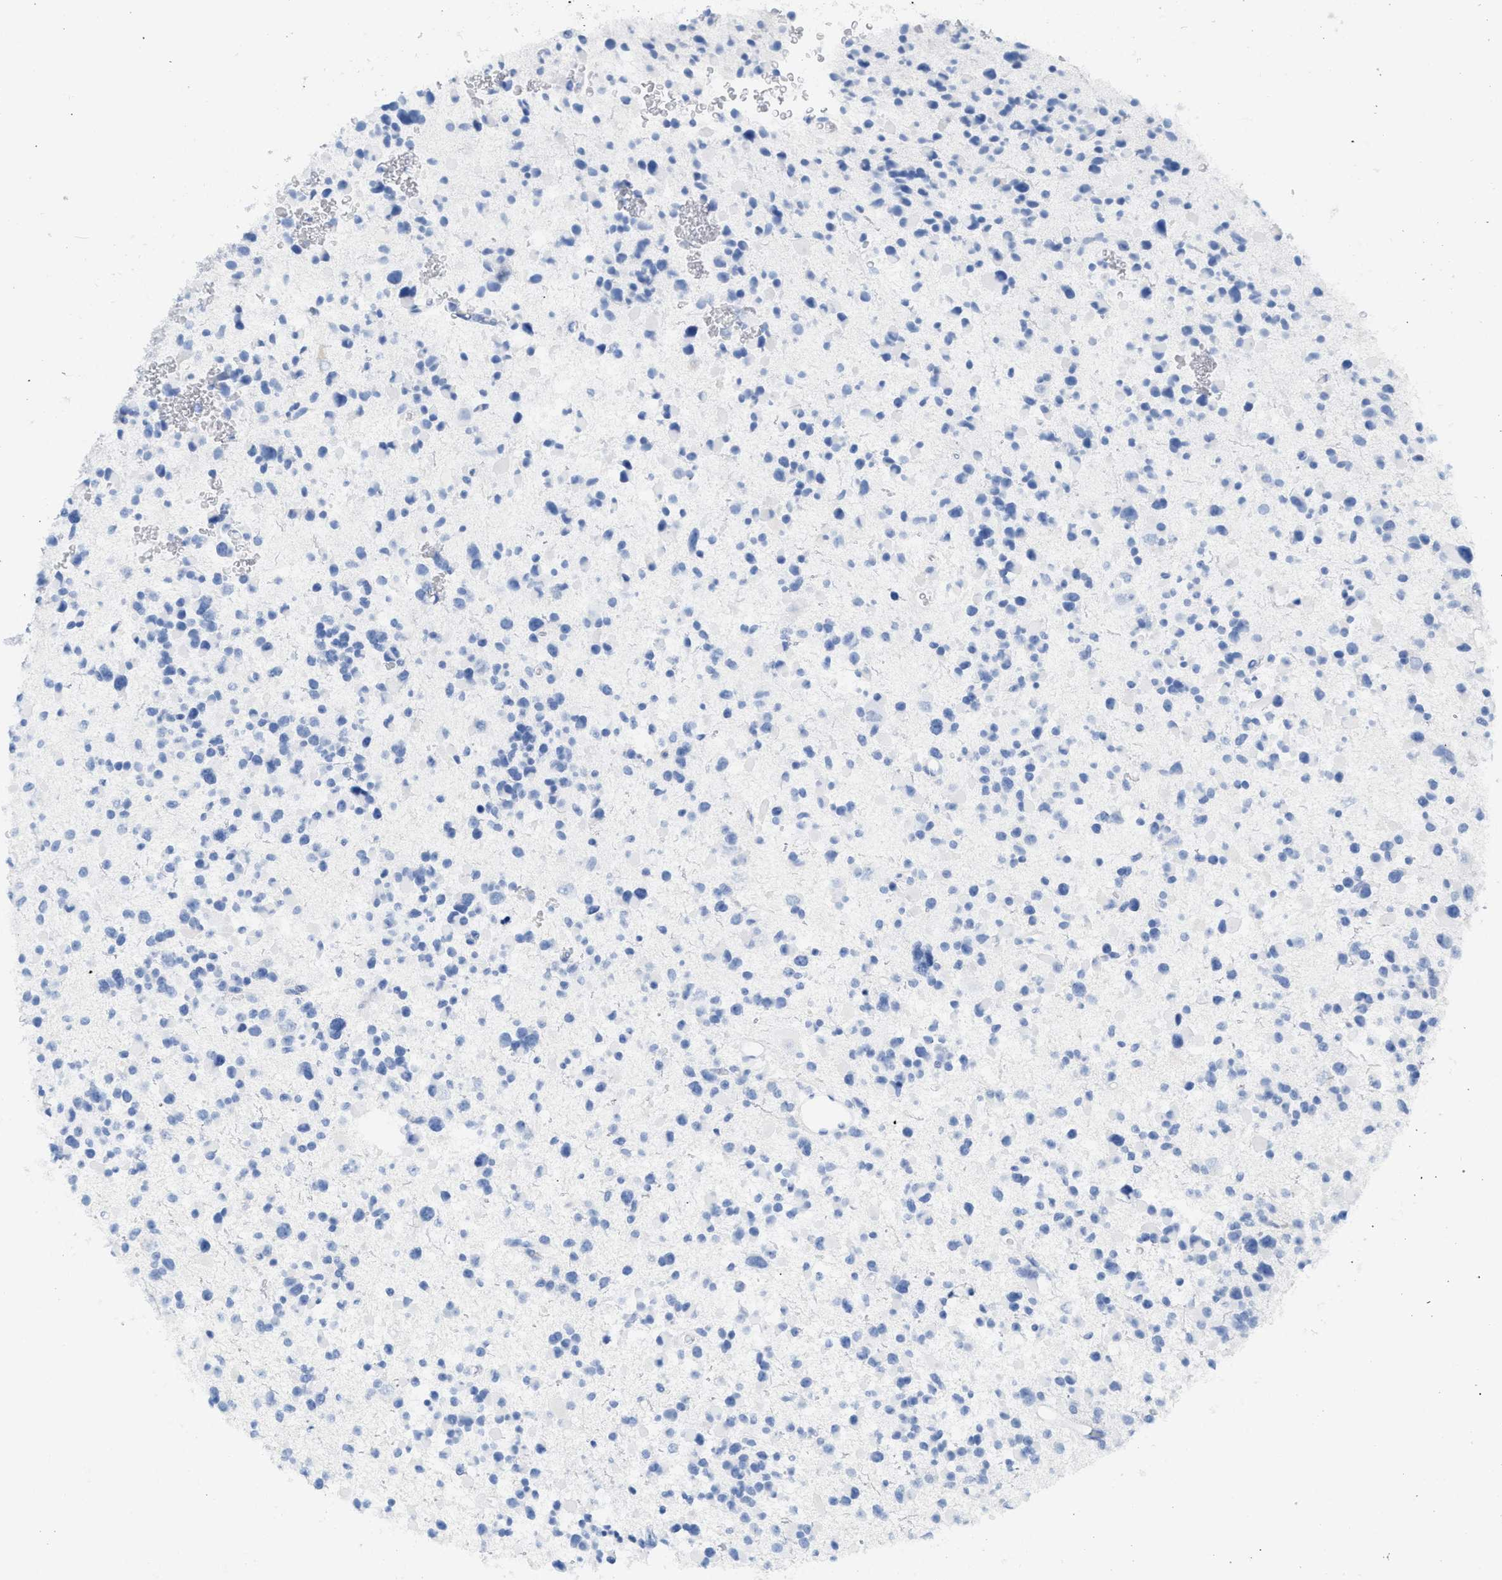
{"staining": {"intensity": "negative", "quantity": "none", "location": "none"}, "tissue": "glioma", "cell_type": "Tumor cells", "image_type": "cancer", "snomed": [{"axis": "morphology", "description": "Glioma, malignant, Low grade"}, {"axis": "topography", "description": "Brain"}], "caption": "This histopathology image is of malignant glioma (low-grade) stained with immunohistochemistry (IHC) to label a protein in brown with the nuclei are counter-stained blue. There is no staining in tumor cells. (DAB (3,3'-diaminobenzidine) immunohistochemistry (IHC) visualized using brightfield microscopy, high magnification).", "gene": "CD5", "patient": {"sex": "female", "age": 22}}